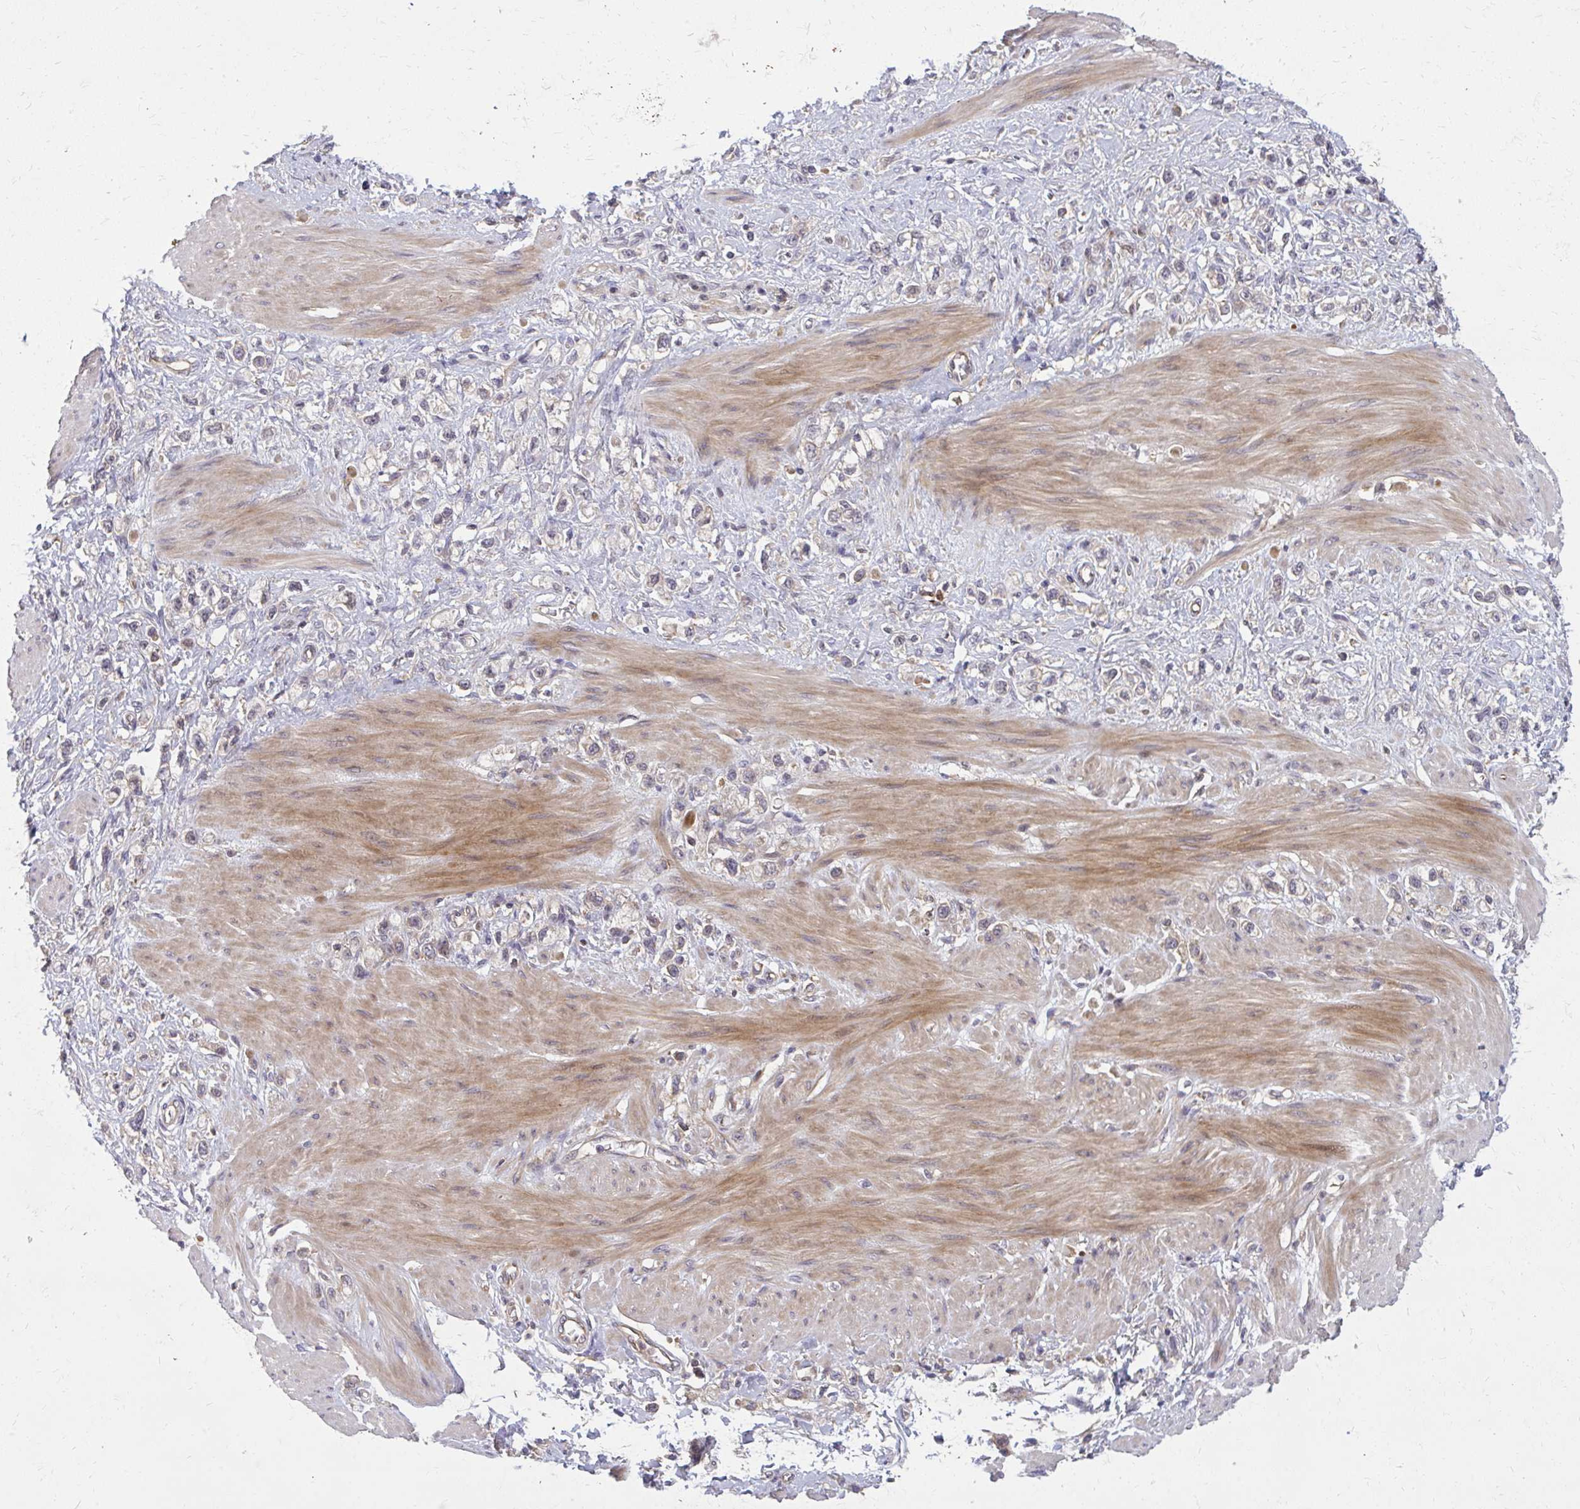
{"staining": {"intensity": "negative", "quantity": "none", "location": "none"}, "tissue": "stomach cancer", "cell_type": "Tumor cells", "image_type": "cancer", "snomed": [{"axis": "morphology", "description": "Adenocarcinoma, NOS"}, {"axis": "topography", "description": "Stomach"}], "caption": "Immunohistochemistry (IHC) histopathology image of human stomach adenocarcinoma stained for a protein (brown), which shows no expression in tumor cells.", "gene": "OXNAD1", "patient": {"sex": "female", "age": 65}}